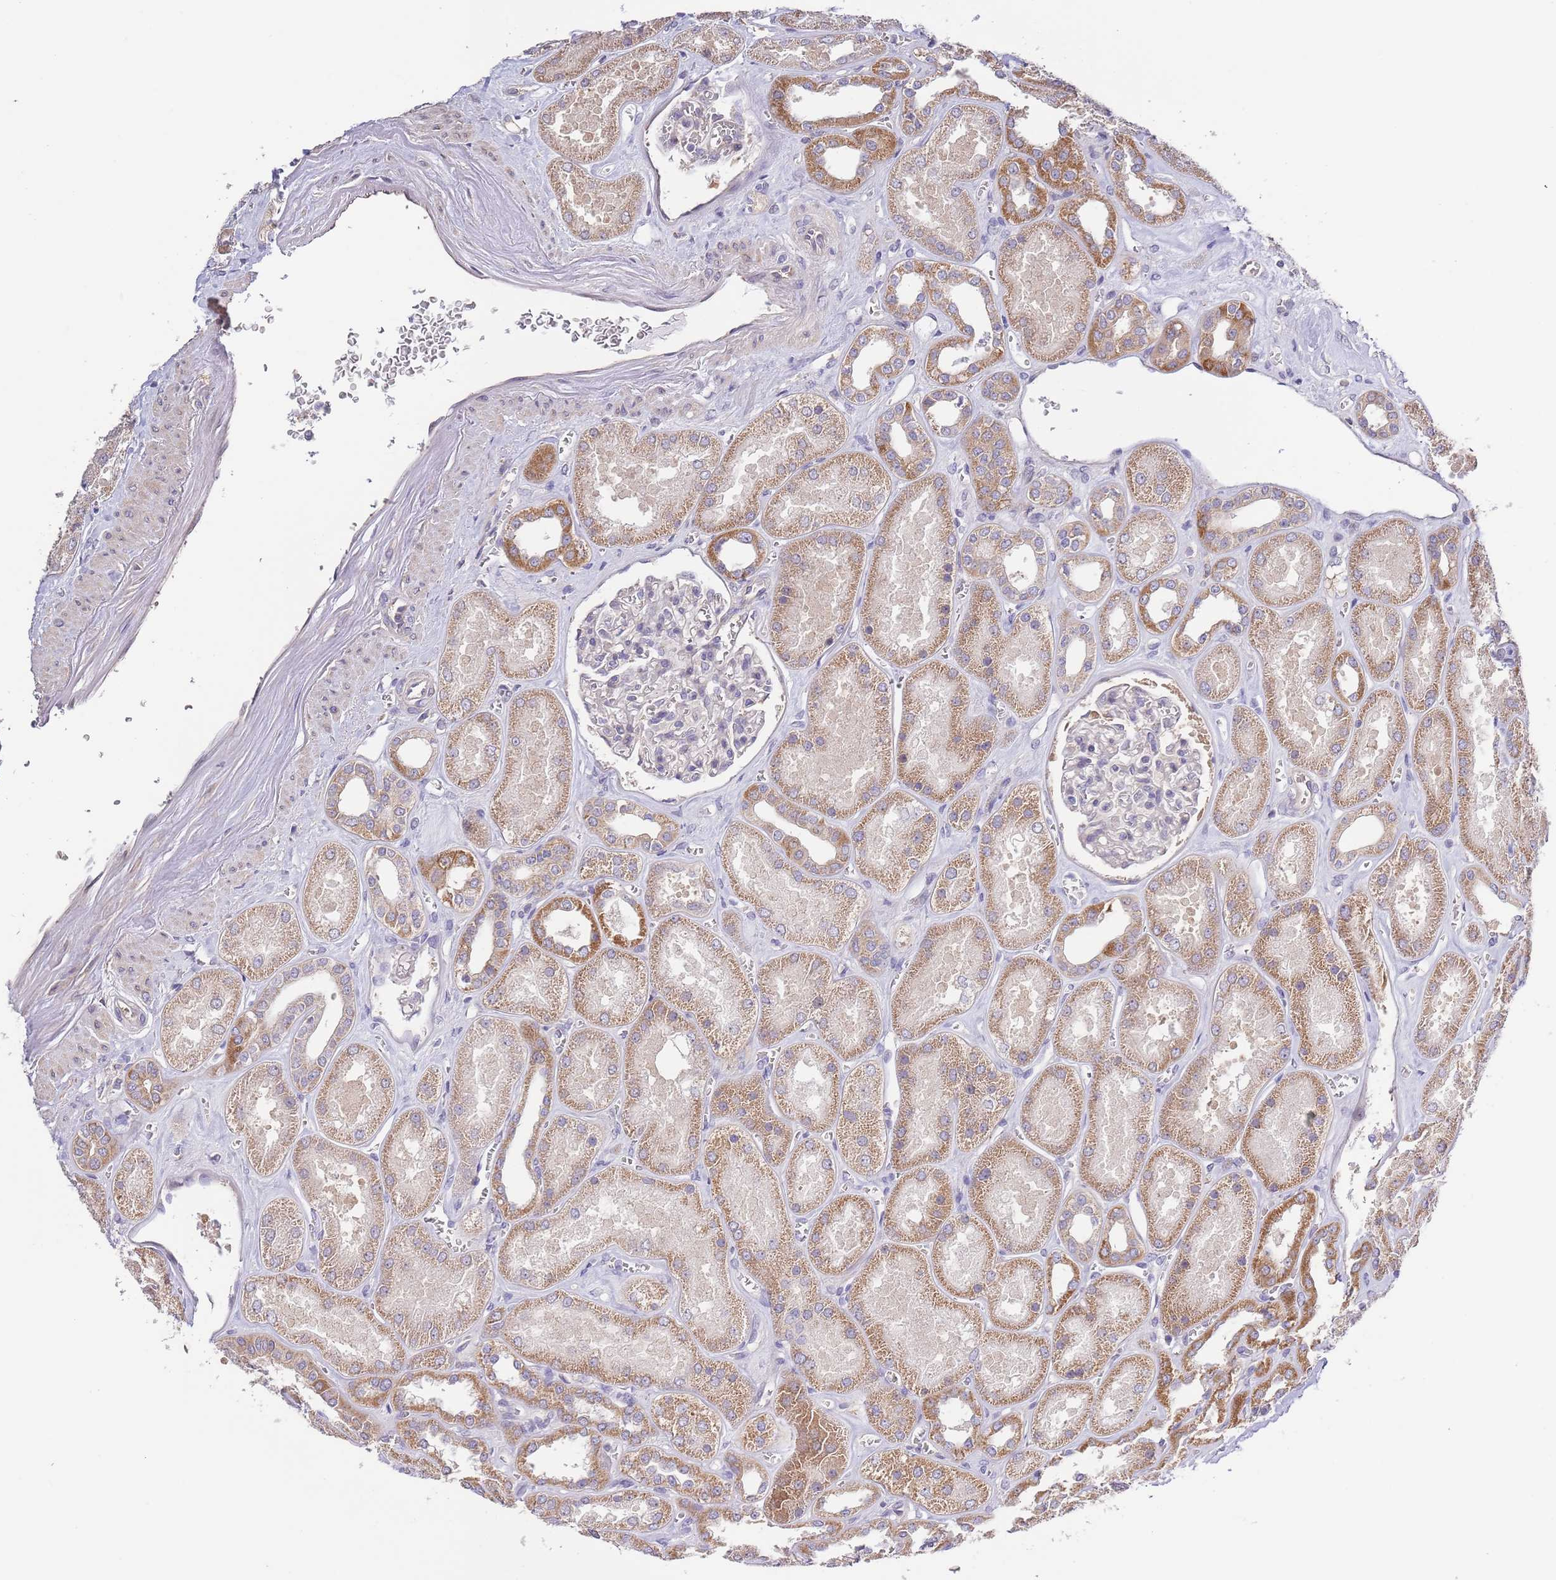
{"staining": {"intensity": "negative", "quantity": "none", "location": "none"}, "tissue": "kidney", "cell_type": "Cells in glomeruli", "image_type": "normal", "snomed": [{"axis": "morphology", "description": "Normal tissue, NOS"}, {"axis": "morphology", "description": "Adenocarcinoma, NOS"}, {"axis": "topography", "description": "Kidney"}], "caption": "This is an immunohistochemistry (IHC) micrograph of normal human kidney. There is no positivity in cells in glomeruli.", "gene": "LIPJ", "patient": {"sex": "female", "age": 68}}